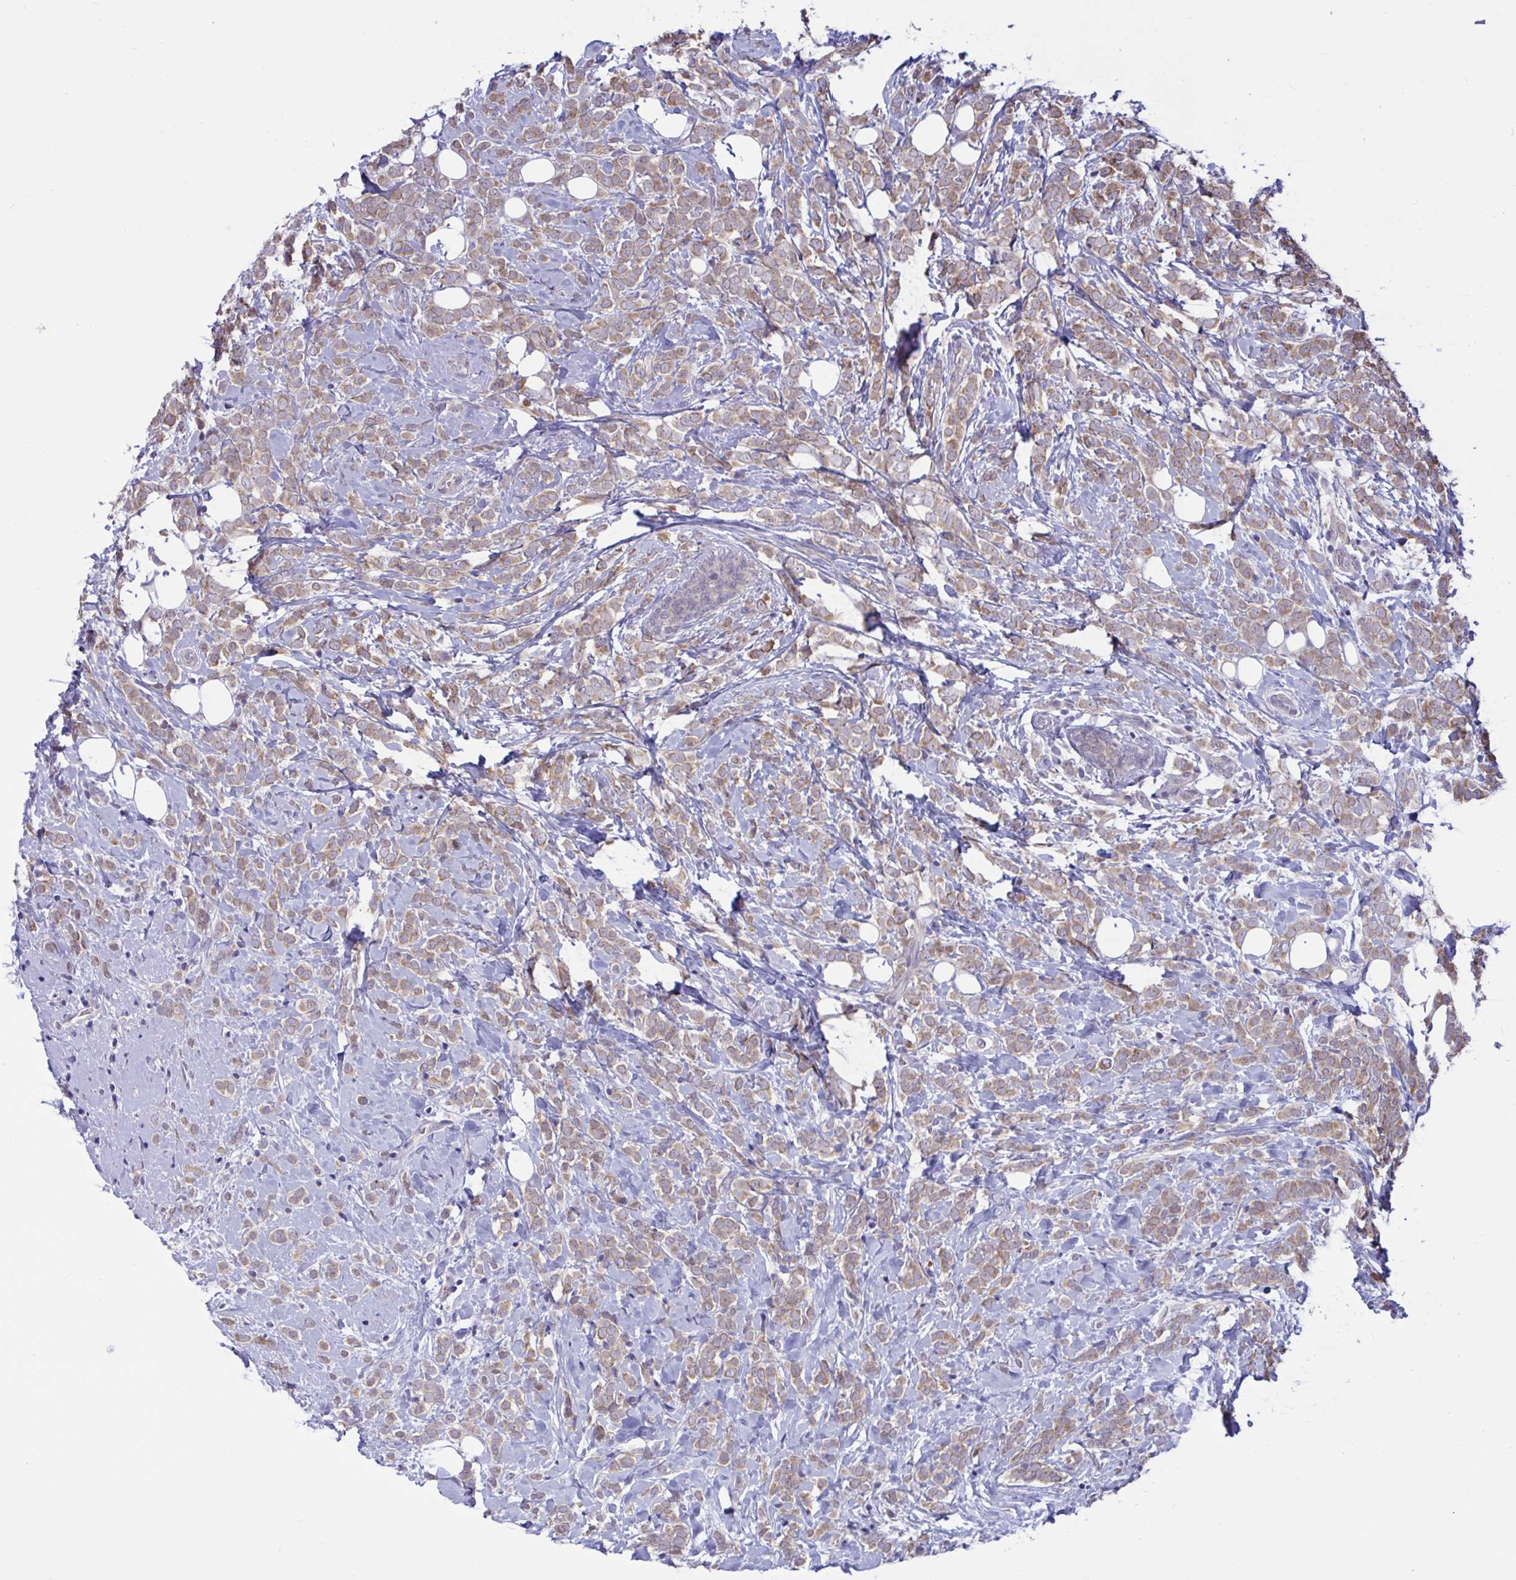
{"staining": {"intensity": "moderate", "quantity": ">75%", "location": "cytoplasmic/membranous"}, "tissue": "breast cancer", "cell_type": "Tumor cells", "image_type": "cancer", "snomed": [{"axis": "morphology", "description": "Lobular carcinoma"}, {"axis": "topography", "description": "Breast"}], "caption": "Breast cancer was stained to show a protein in brown. There is medium levels of moderate cytoplasmic/membranous expression in about >75% of tumor cells.", "gene": "CAMLG", "patient": {"sex": "female", "age": 49}}